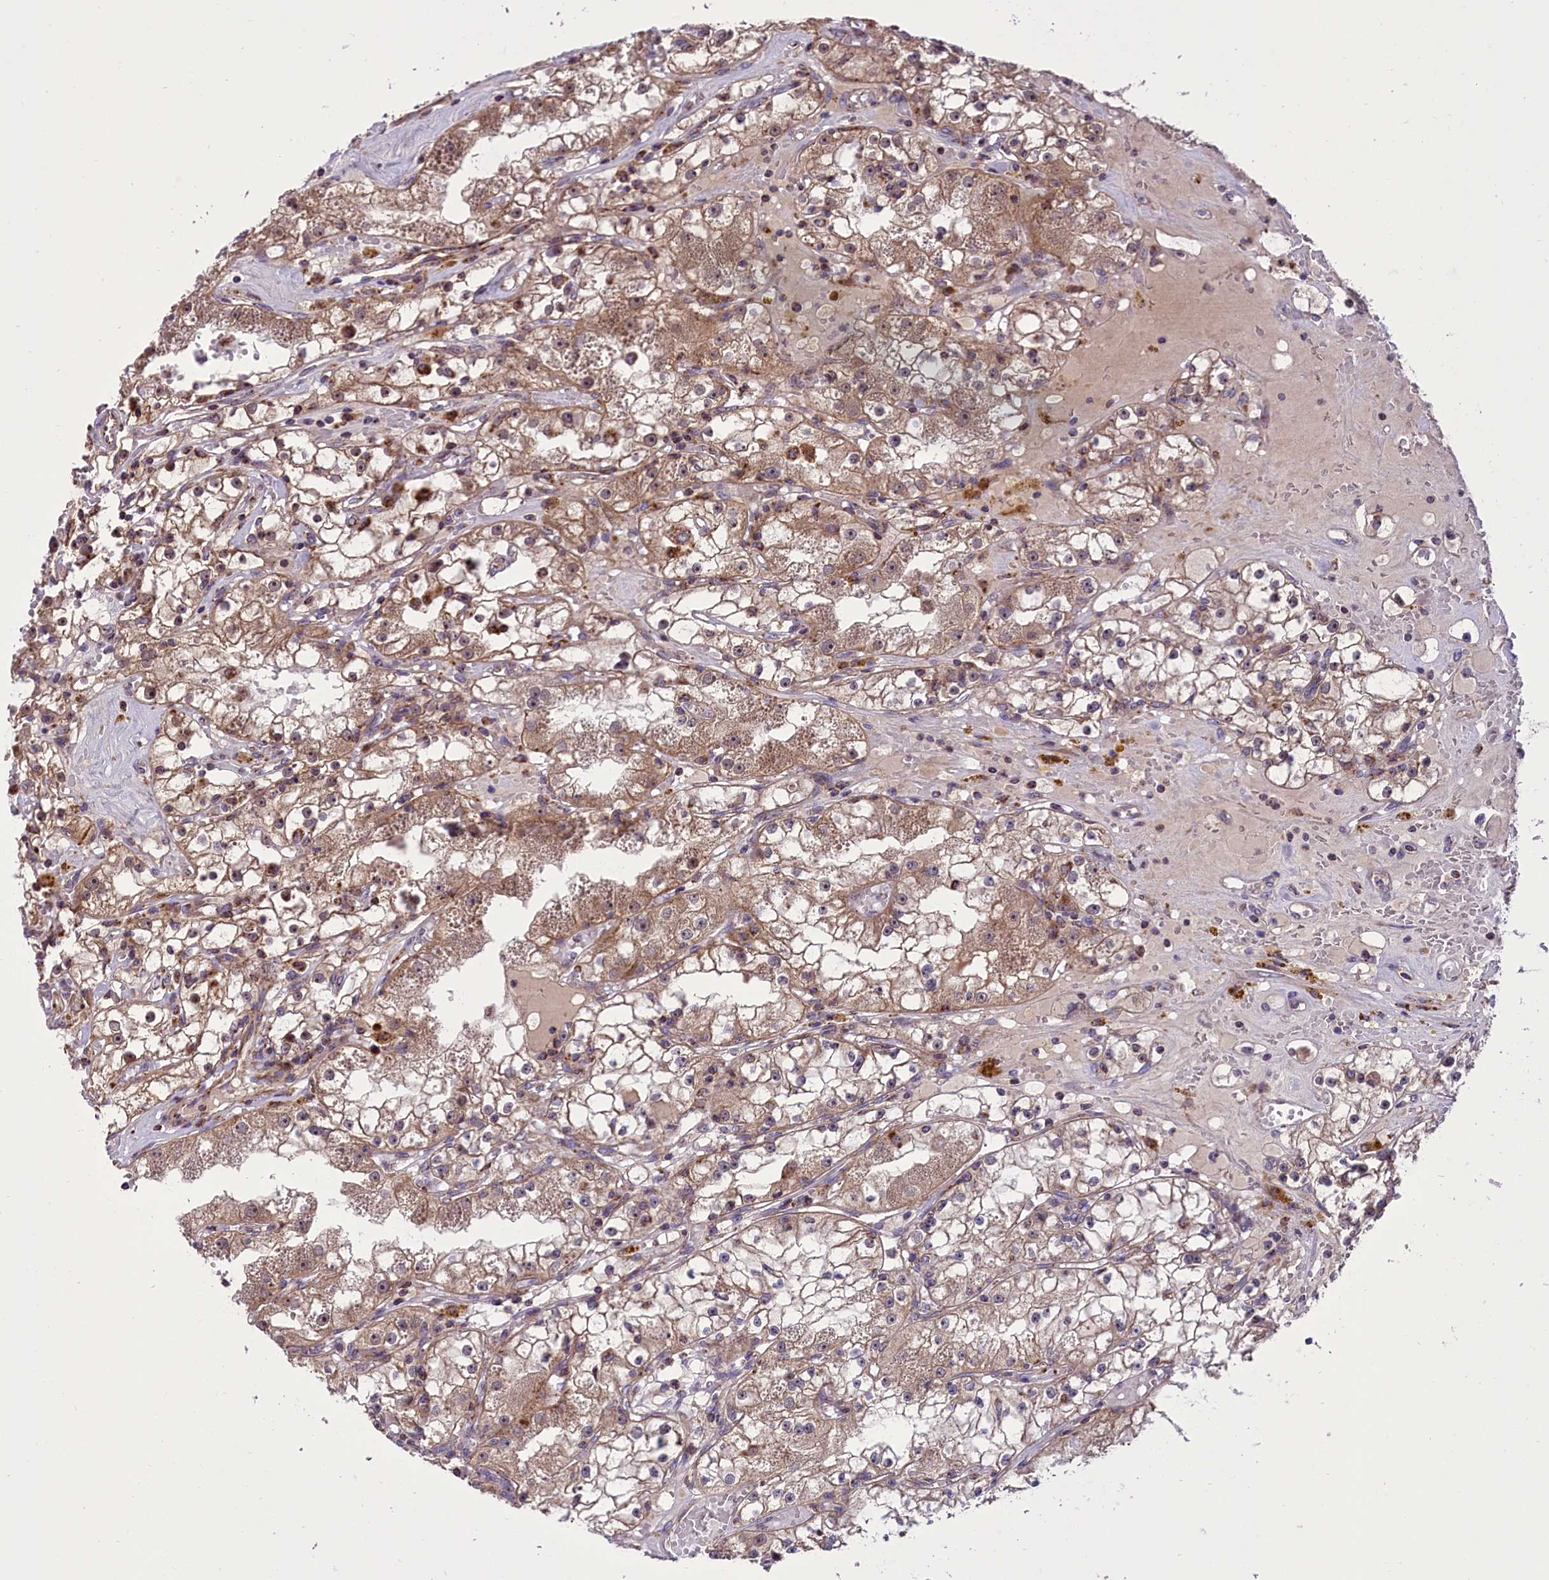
{"staining": {"intensity": "moderate", "quantity": ">75%", "location": "cytoplasmic/membranous"}, "tissue": "renal cancer", "cell_type": "Tumor cells", "image_type": "cancer", "snomed": [{"axis": "morphology", "description": "Adenocarcinoma, NOS"}, {"axis": "topography", "description": "Kidney"}], "caption": "Immunohistochemistry (IHC) (DAB (3,3'-diaminobenzidine)) staining of human renal adenocarcinoma shows moderate cytoplasmic/membranous protein staining in about >75% of tumor cells. The staining was performed using DAB, with brown indicating positive protein expression. Nuclei are stained blue with hematoxylin.", "gene": "GLRX5", "patient": {"sex": "male", "age": 56}}